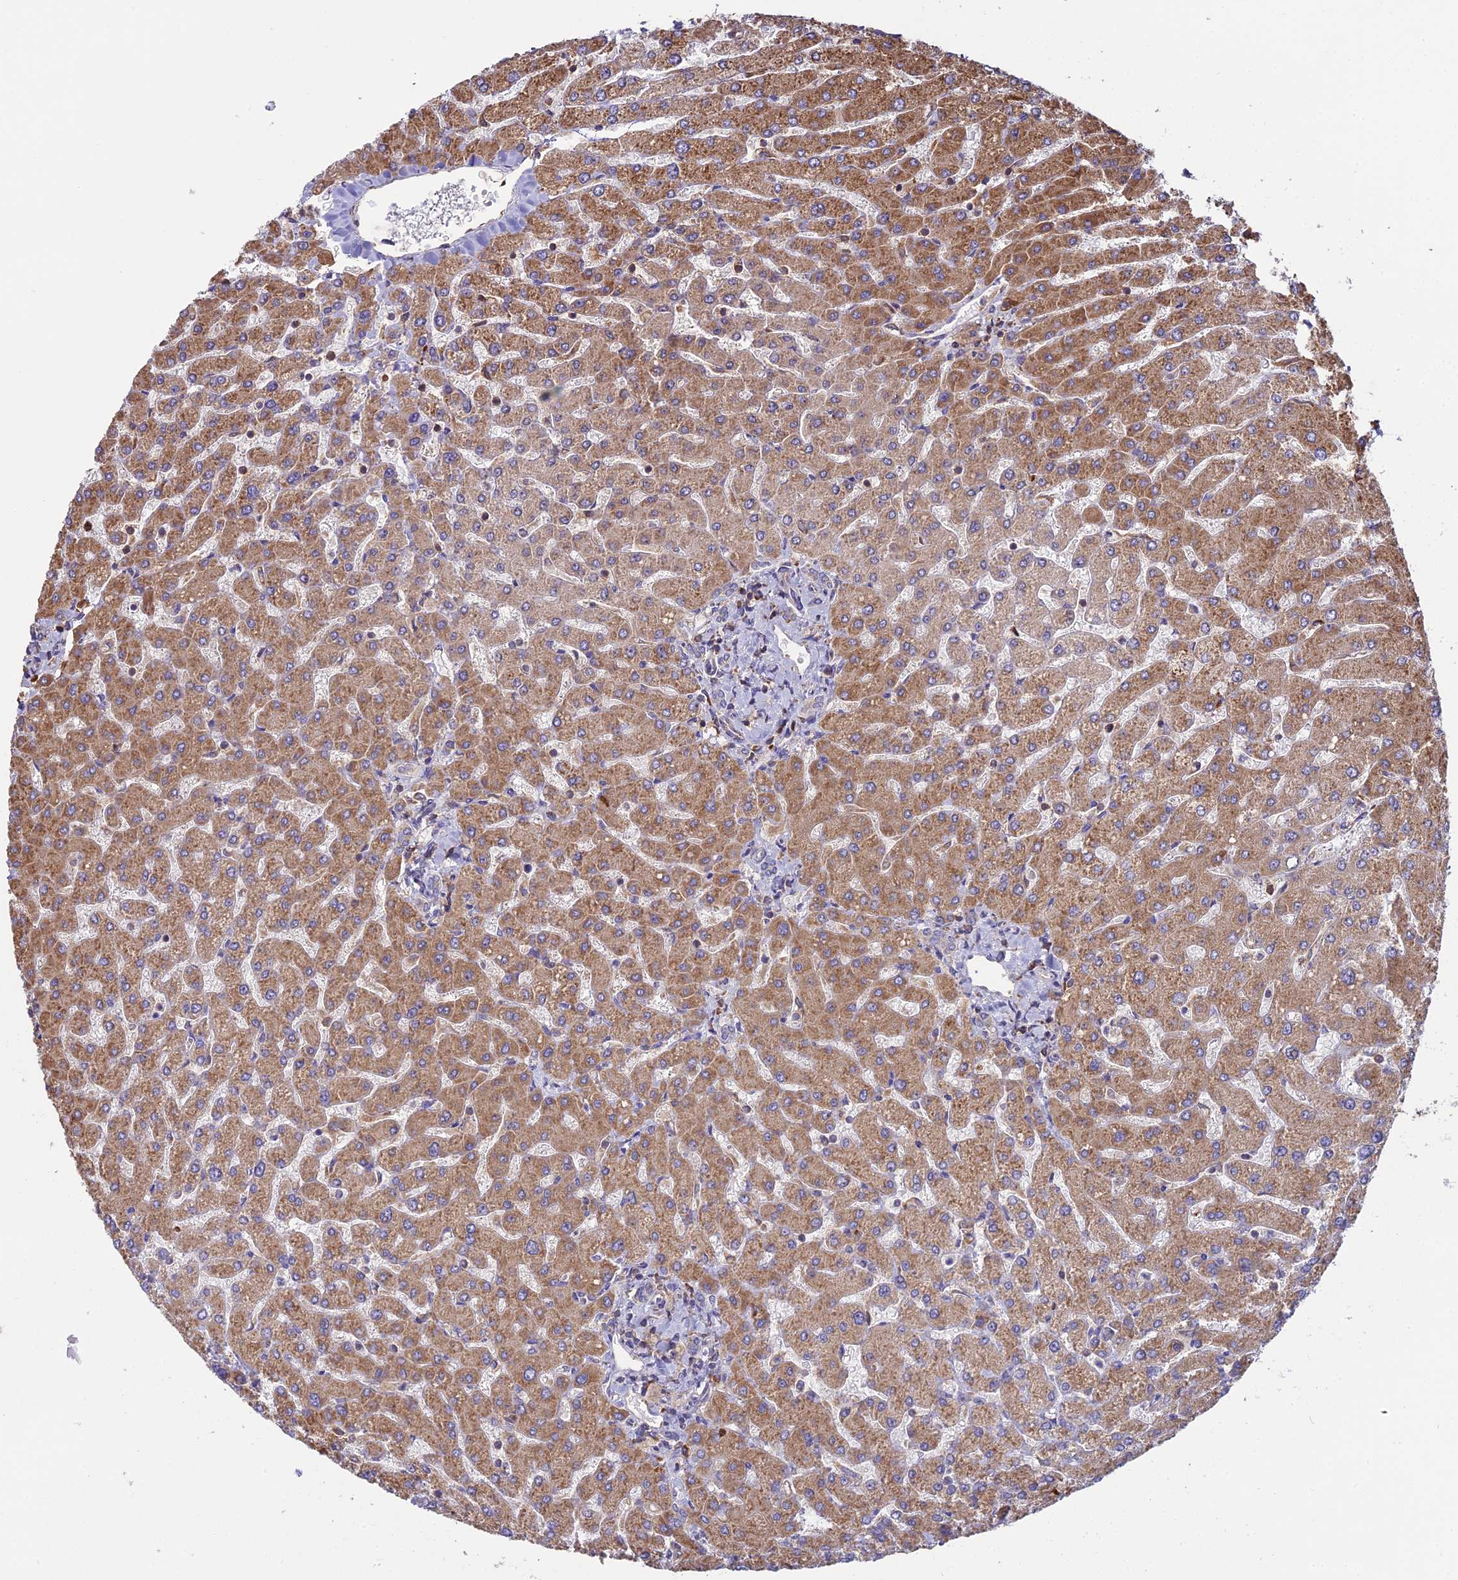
{"staining": {"intensity": "negative", "quantity": "none", "location": "none"}, "tissue": "liver", "cell_type": "Cholangiocytes", "image_type": "normal", "snomed": [{"axis": "morphology", "description": "Normal tissue, NOS"}, {"axis": "topography", "description": "Liver"}], "caption": "Image shows no significant protein staining in cholangiocytes of unremarkable liver.", "gene": "RPL26", "patient": {"sex": "male", "age": 55}}